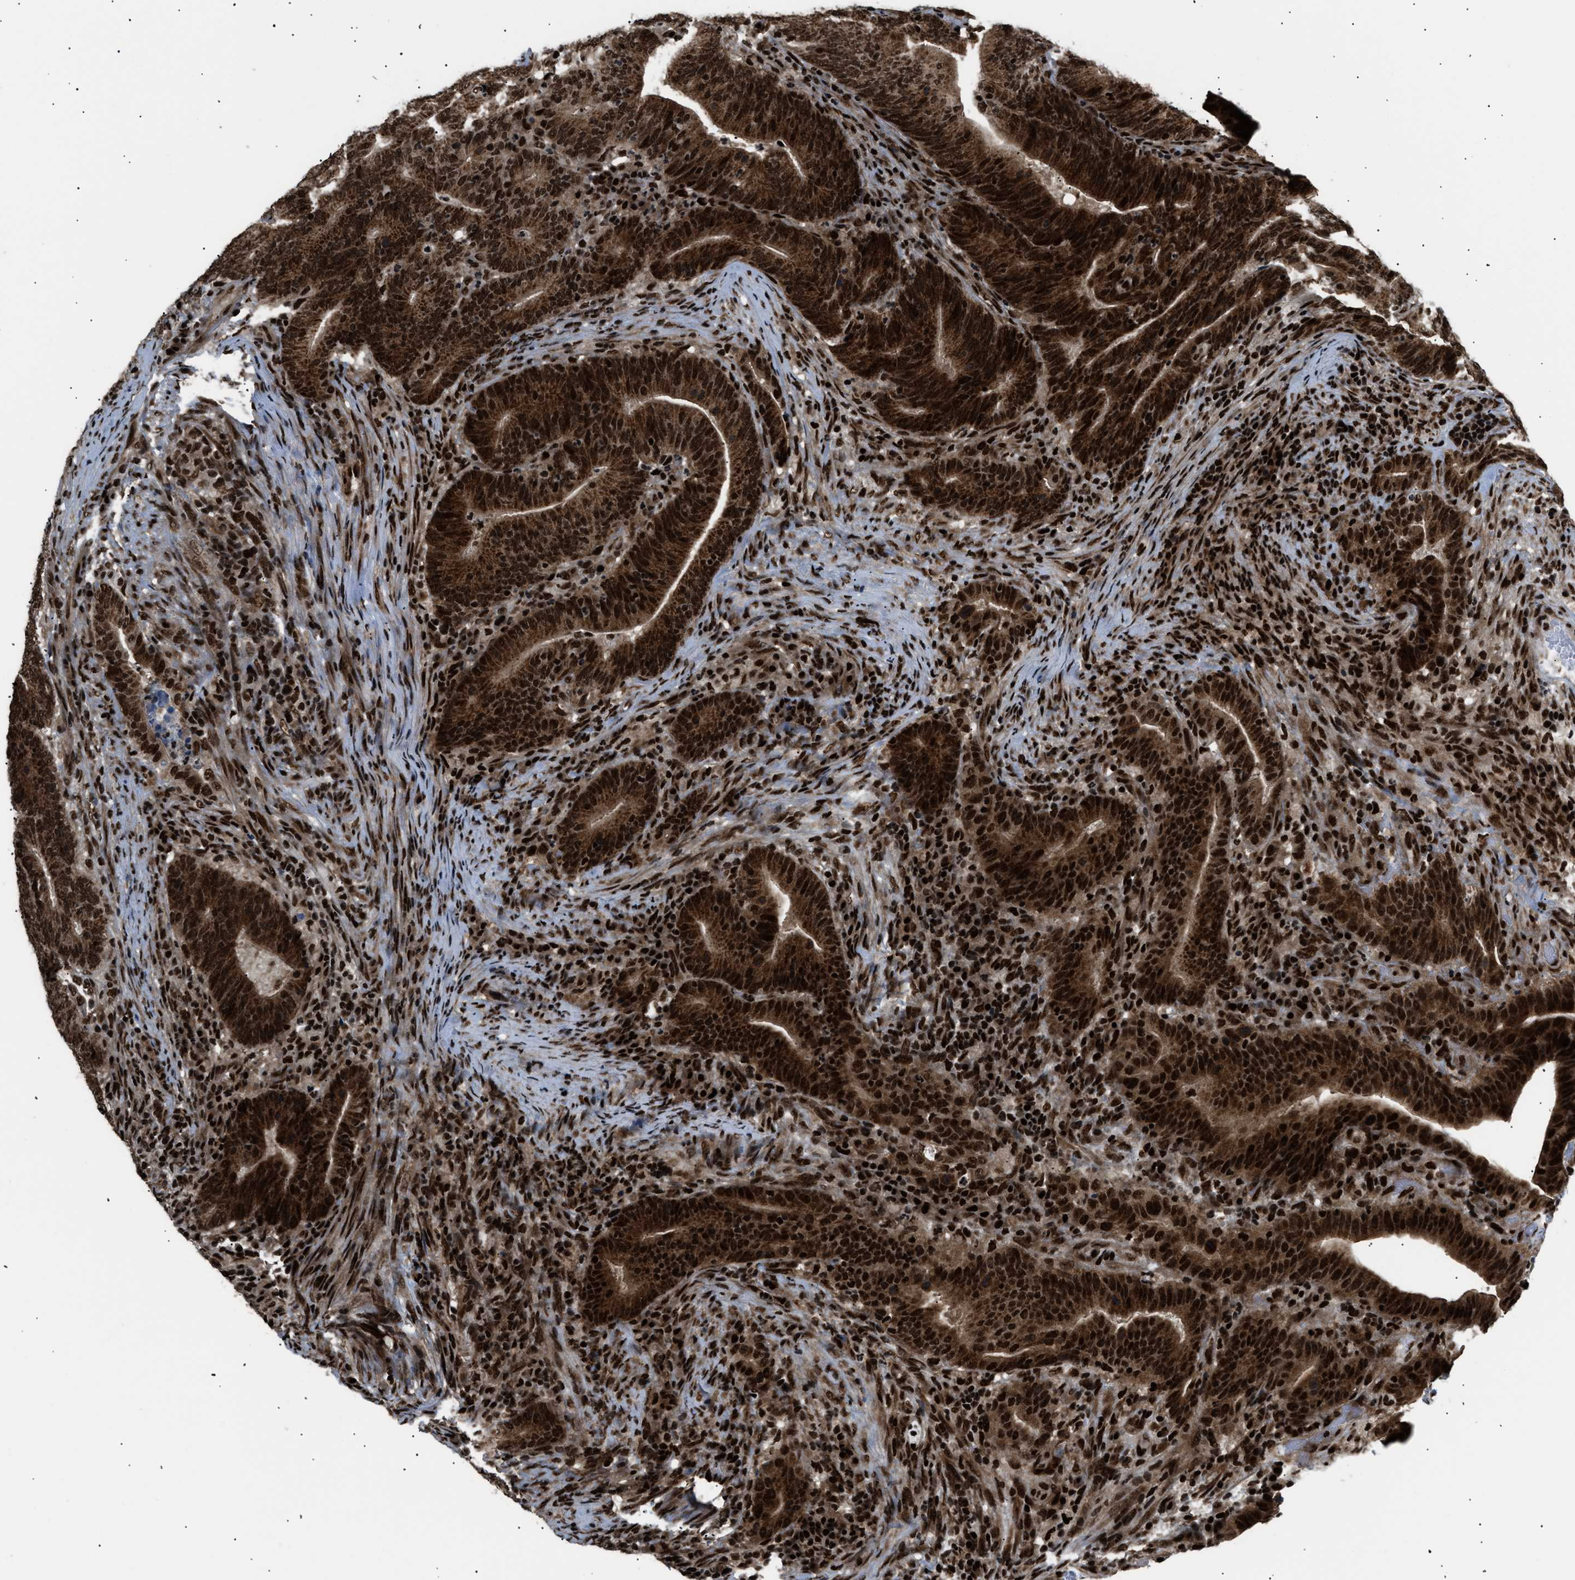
{"staining": {"intensity": "strong", "quantity": ">75%", "location": "cytoplasmic/membranous,nuclear"}, "tissue": "colorectal cancer", "cell_type": "Tumor cells", "image_type": "cancer", "snomed": [{"axis": "morphology", "description": "Adenocarcinoma, NOS"}, {"axis": "topography", "description": "Colon"}], "caption": "Colorectal cancer tissue reveals strong cytoplasmic/membranous and nuclear positivity in approximately >75% of tumor cells, visualized by immunohistochemistry.", "gene": "RBM5", "patient": {"sex": "female", "age": 66}}